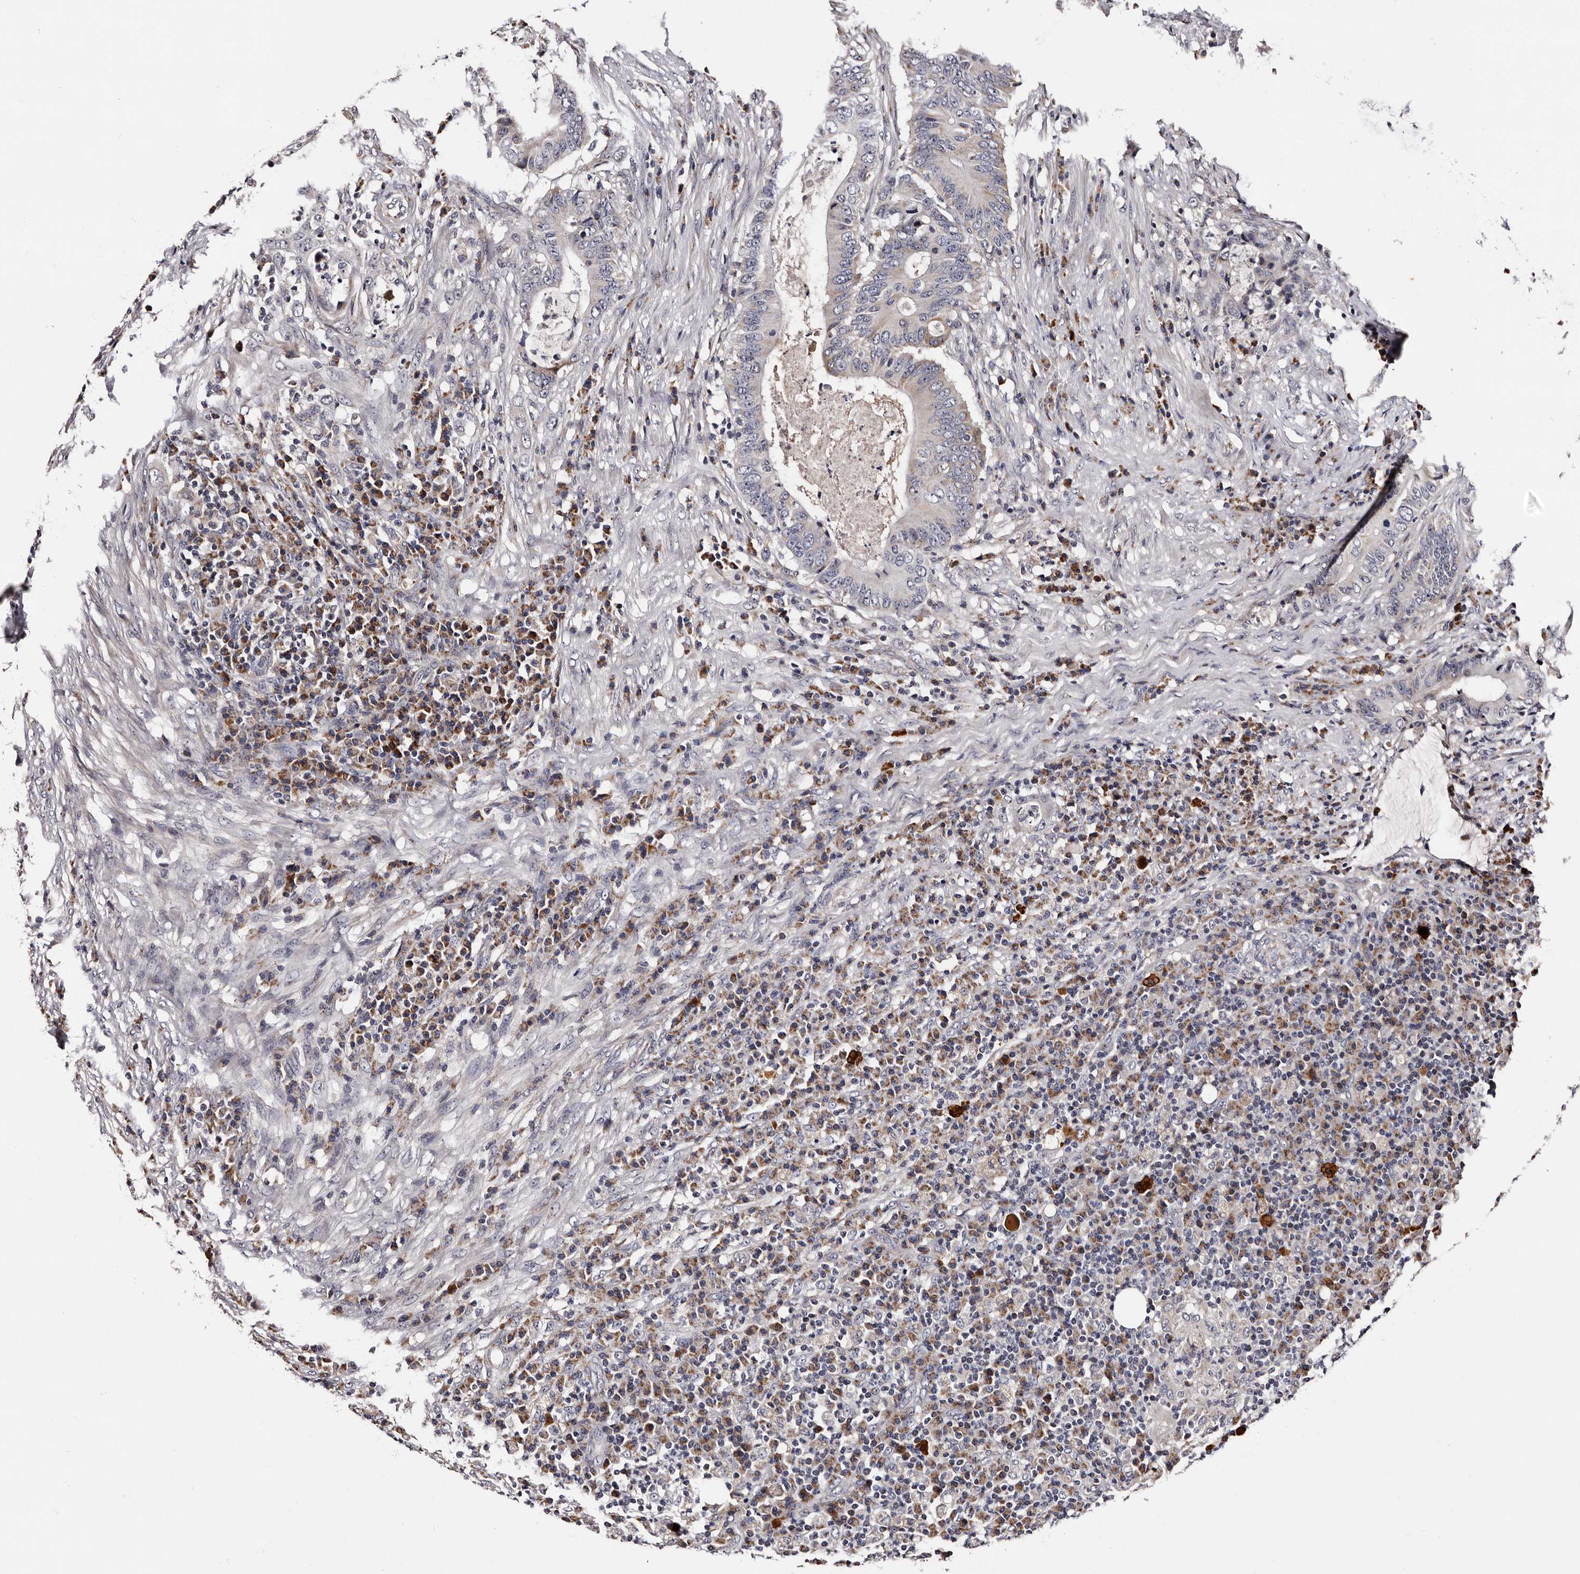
{"staining": {"intensity": "weak", "quantity": "25%-75%", "location": "cytoplasmic/membranous"}, "tissue": "colorectal cancer", "cell_type": "Tumor cells", "image_type": "cancer", "snomed": [{"axis": "morphology", "description": "Adenocarcinoma, NOS"}, {"axis": "topography", "description": "Colon"}], "caption": "This image displays colorectal adenocarcinoma stained with immunohistochemistry to label a protein in brown. The cytoplasmic/membranous of tumor cells show weak positivity for the protein. Nuclei are counter-stained blue.", "gene": "TAF4B", "patient": {"sex": "male", "age": 83}}